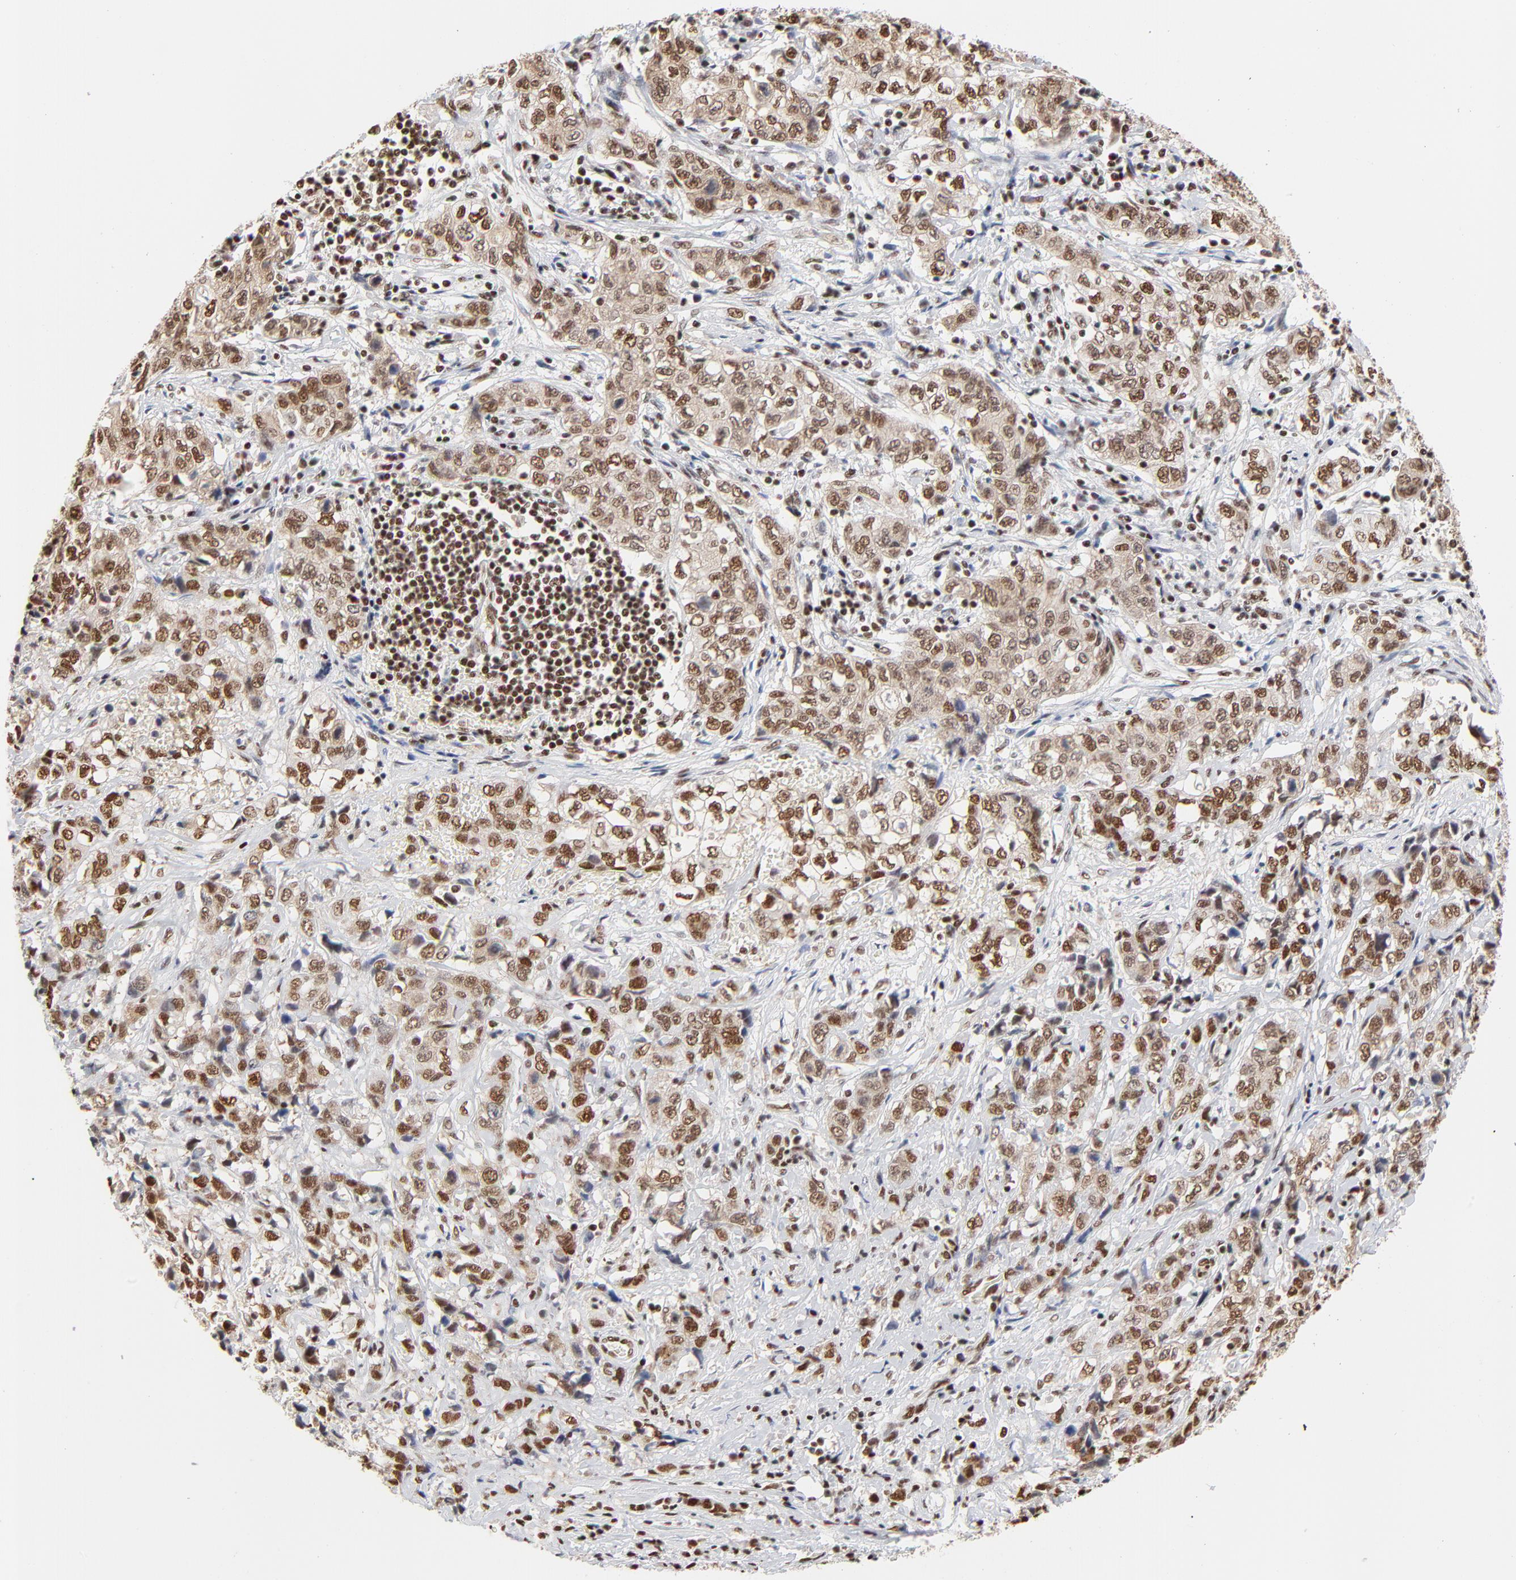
{"staining": {"intensity": "strong", "quantity": ">75%", "location": "nuclear"}, "tissue": "stomach cancer", "cell_type": "Tumor cells", "image_type": "cancer", "snomed": [{"axis": "morphology", "description": "Adenocarcinoma, NOS"}, {"axis": "topography", "description": "Stomach"}], "caption": "The immunohistochemical stain shows strong nuclear expression in tumor cells of stomach cancer tissue.", "gene": "CREB1", "patient": {"sex": "male", "age": 48}}